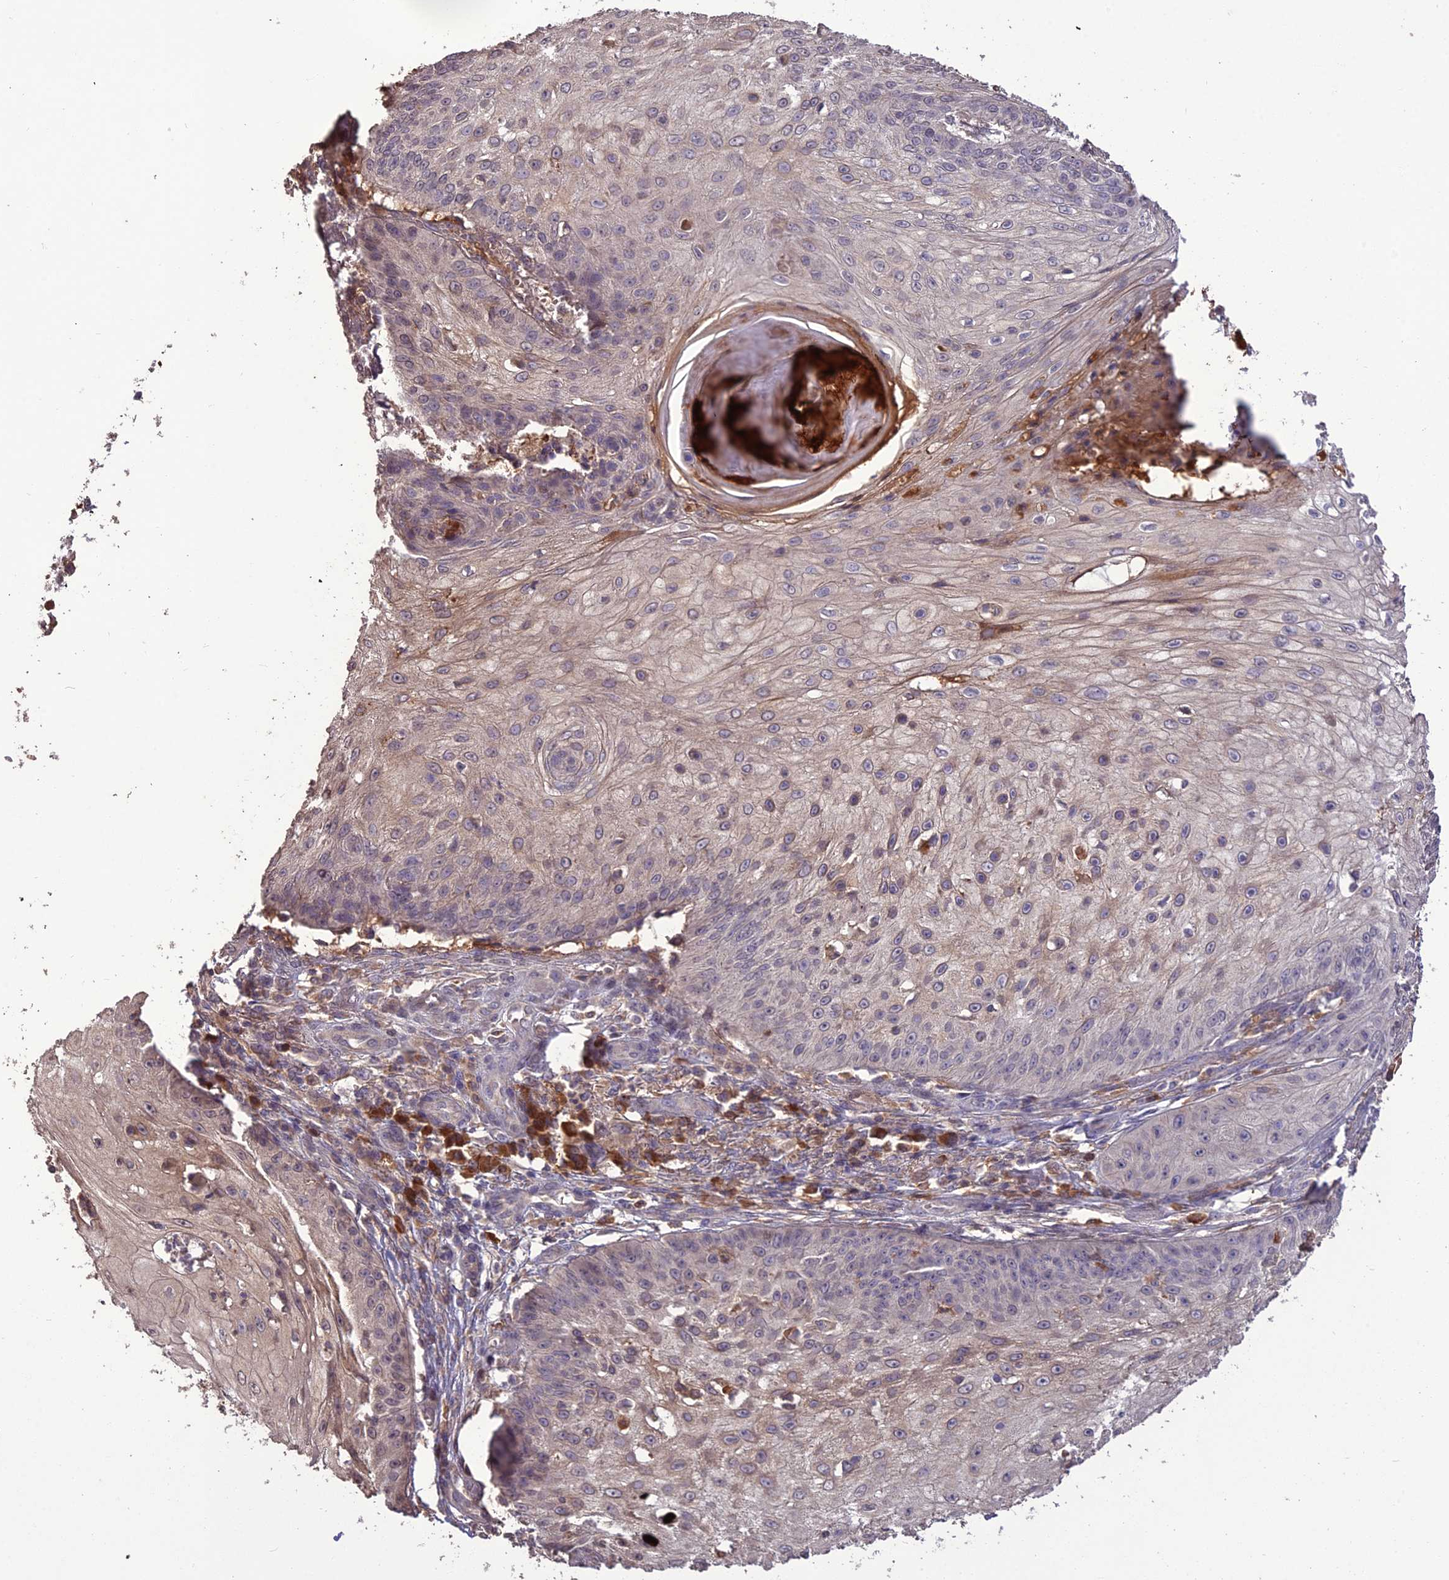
{"staining": {"intensity": "weak", "quantity": "<25%", "location": "cytoplasmic/membranous"}, "tissue": "skin cancer", "cell_type": "Tumor cells", "image_type": "cancer", "snomed": [{"axis": "morphology", "description": "Squamous cell carcinoma, NOS"}, {"axis": "topography", "description": "Skin"}], "caption": "DAB immunohistochemical staining of human skin cancer (squamous cell carcinoma) displays no significant staining in tumor cells.", "gene": "KCTD16", "patient": {"sex": "male", "age": 70}}